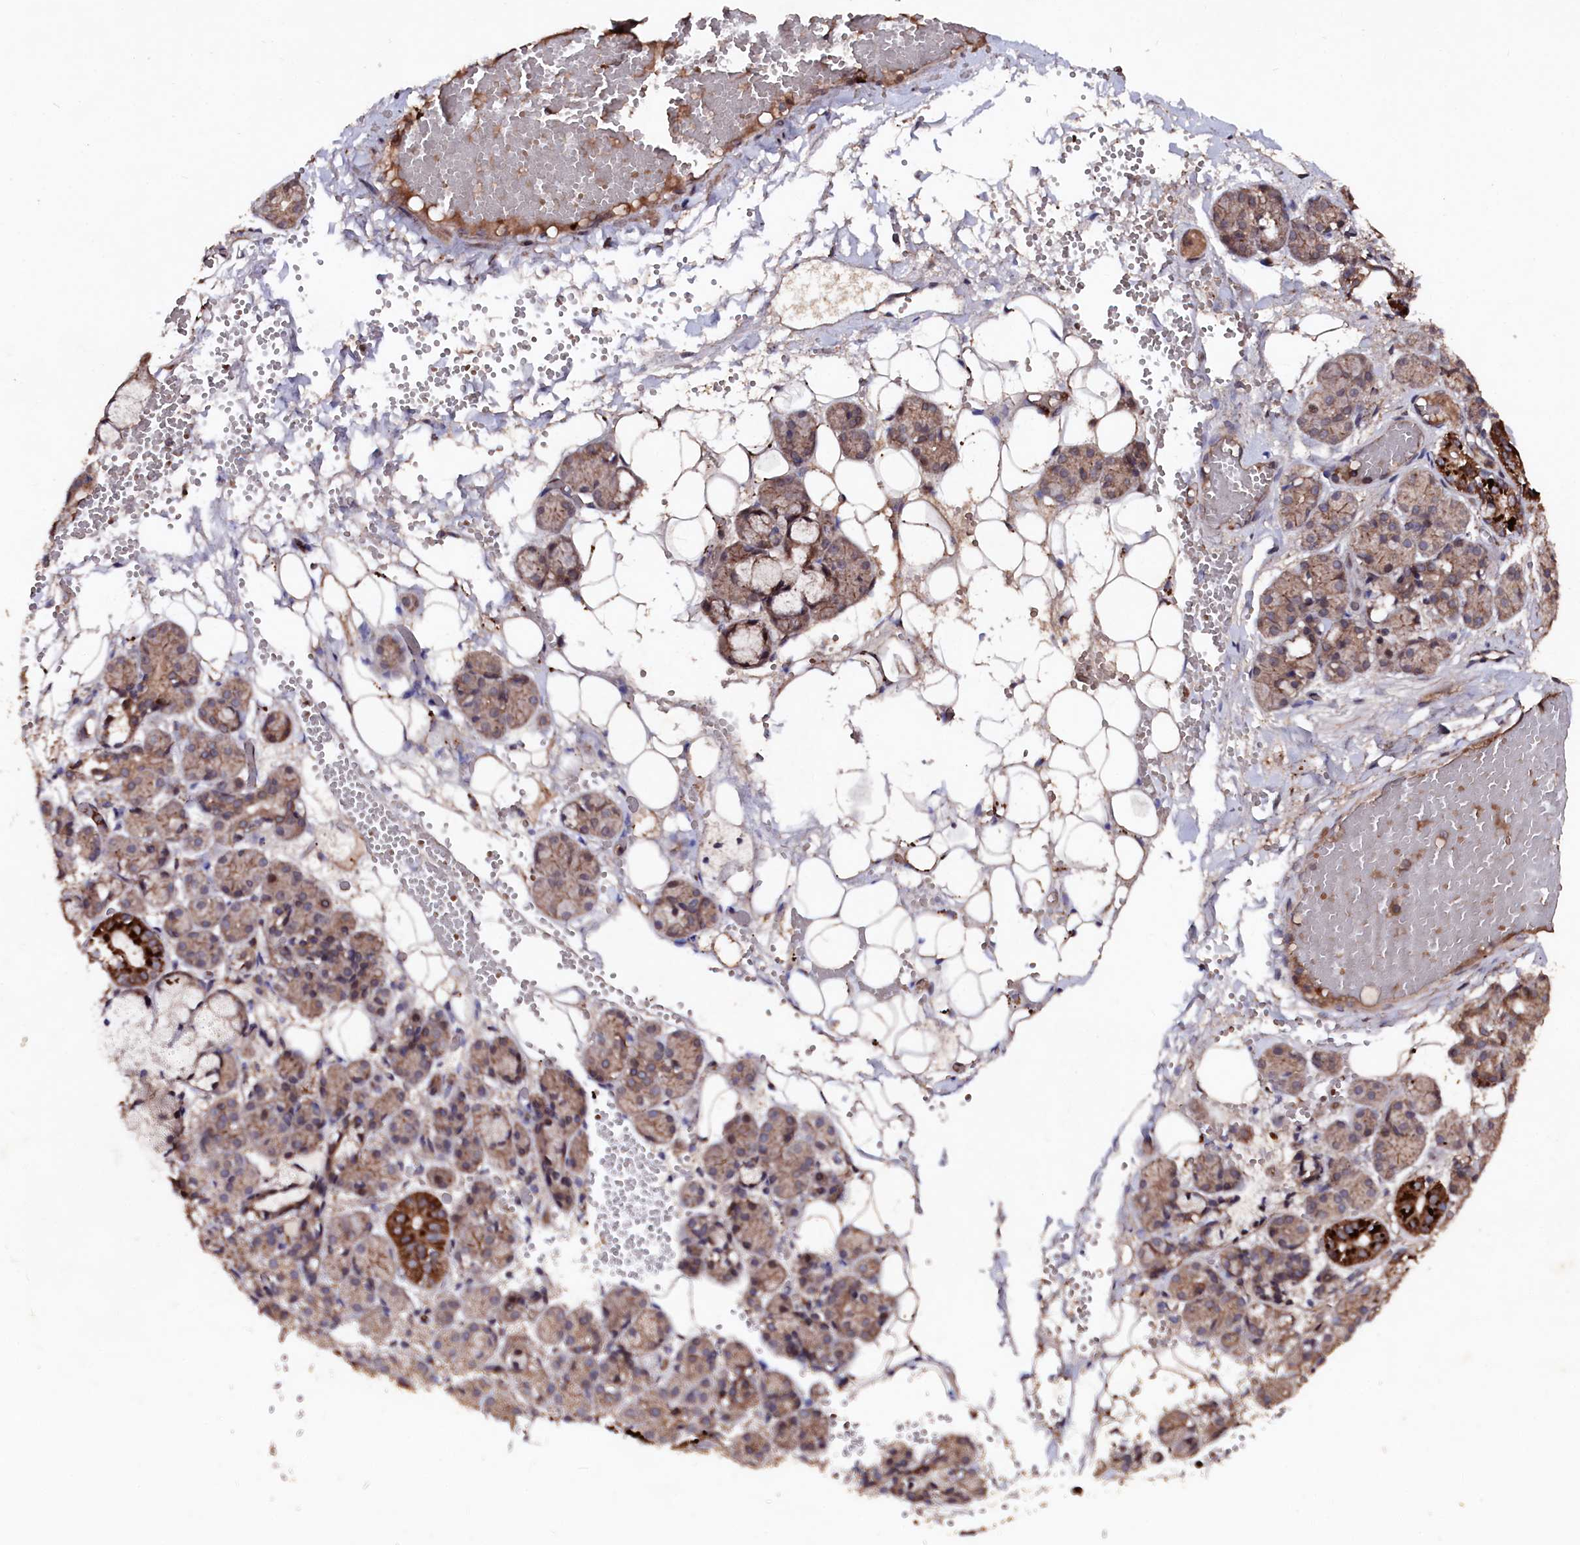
{"staining": {"intensity": "strong", "quantity": "<25%", "location": "cytoplasmic/membranous"}, "tissue": "salivary gland", "cell_type": "Glandular cells", "image_type": "normal", "snomed": [{"axis": "morphology", "description": "Normal tissue, NOS"}, {"axis": "topography", "description": "Salivary gland"}], "caption": "Immunohistochemistry of unremarkable salivary gland shows medium levels of strong cytoplasmic/membranous positivity in about <25% of glandular cells.", "gene": "MYO1H", "patient": {"sex": "male", "age": 63}}